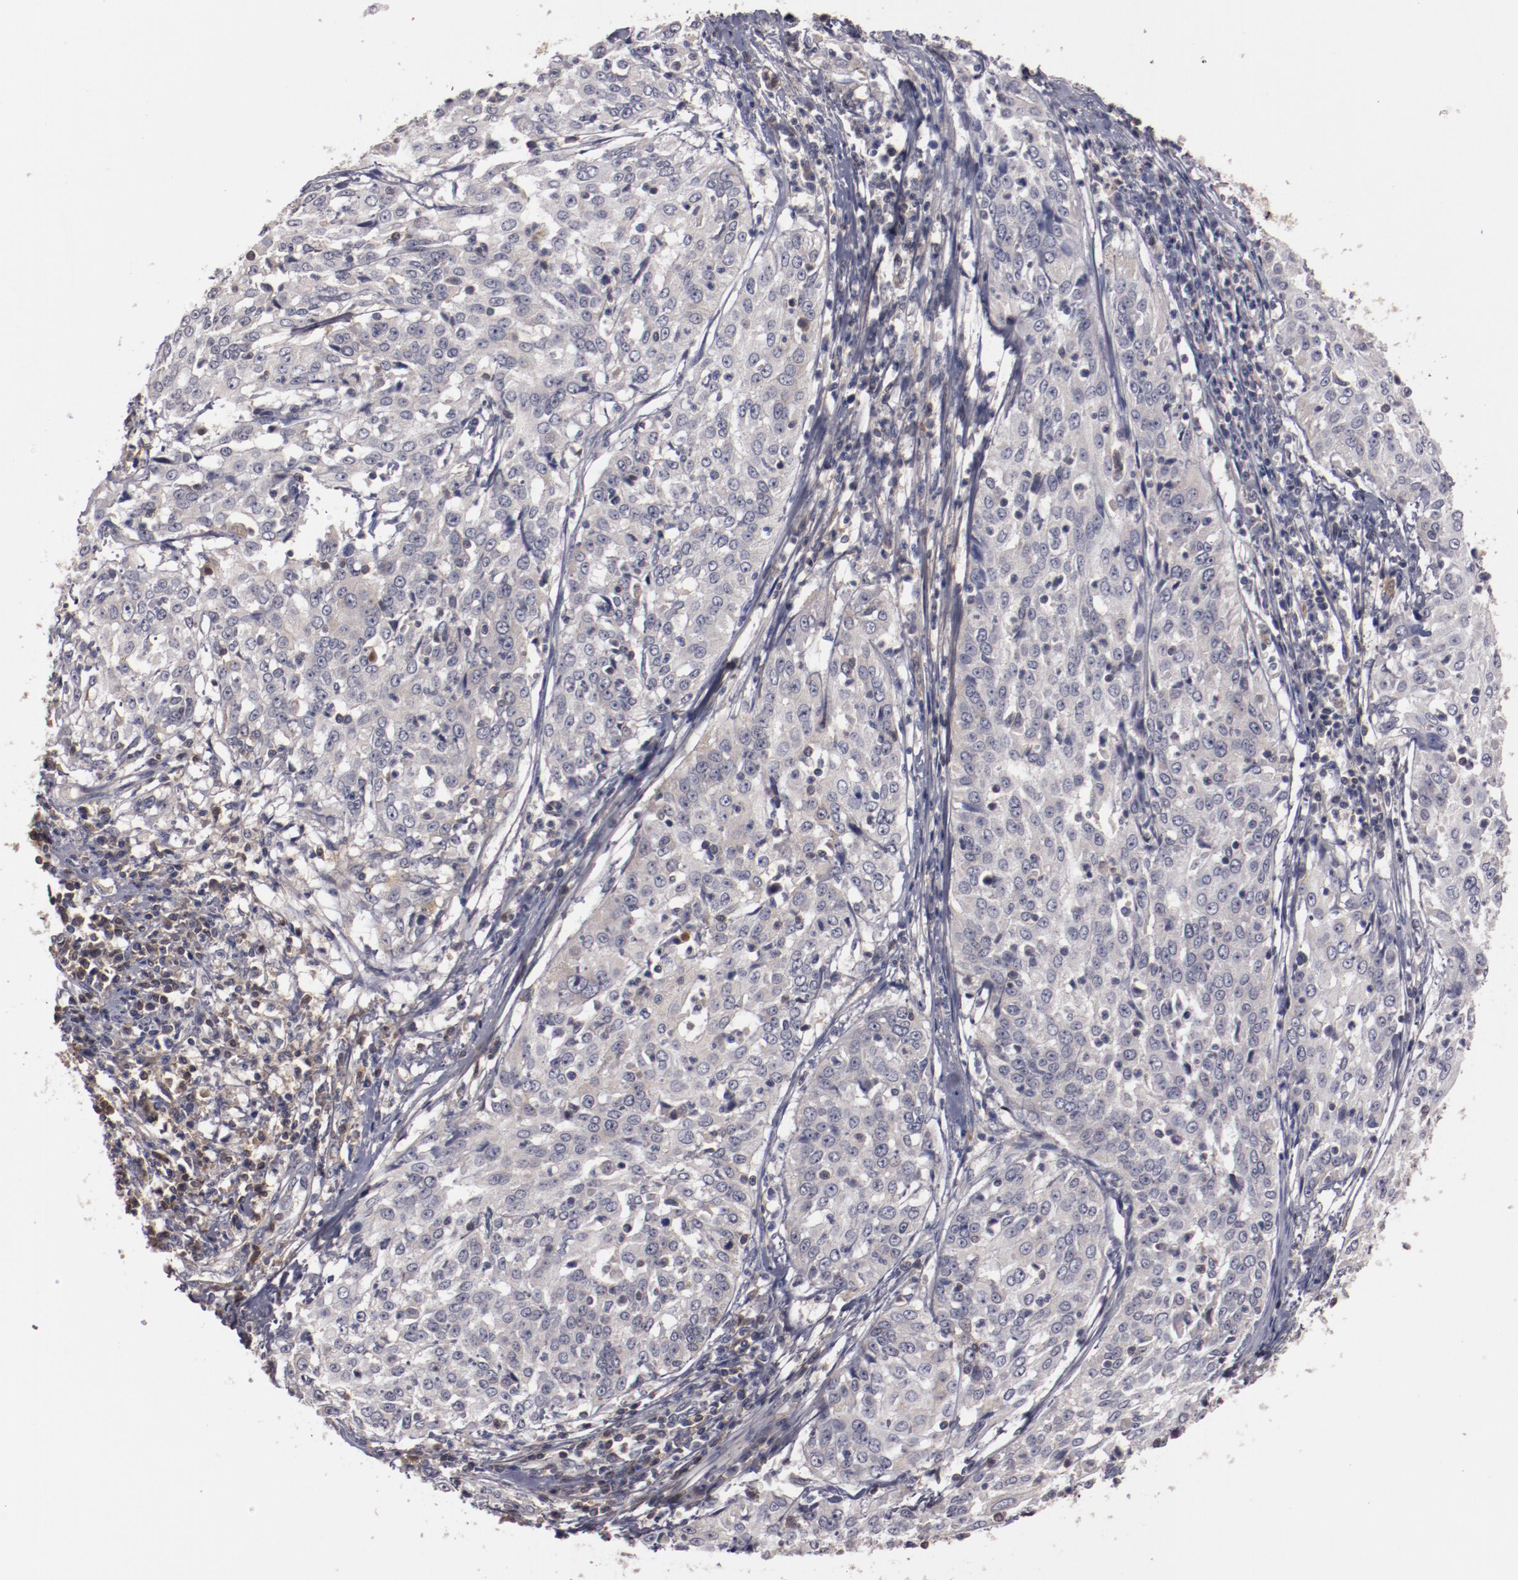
{"staining": {"intensity": "negative", "quantity": "none", "location": "none"}, "tissue": "cervical cancer", "cell_type": "Tumor cells", "image_type": "cancer", "snomed": [{"axis": "morphology", "description": "Squamous cell carcinoma, NOS"}, {"axis": "topography", "description": "Cervix"}], "caption": "This is an IHC micrograph of cervical cancer (squamous cell carcinoma). There is no staining in tumor cells.", "gene": "MBL2", "patient": {"sex": "female", "age": 39}}